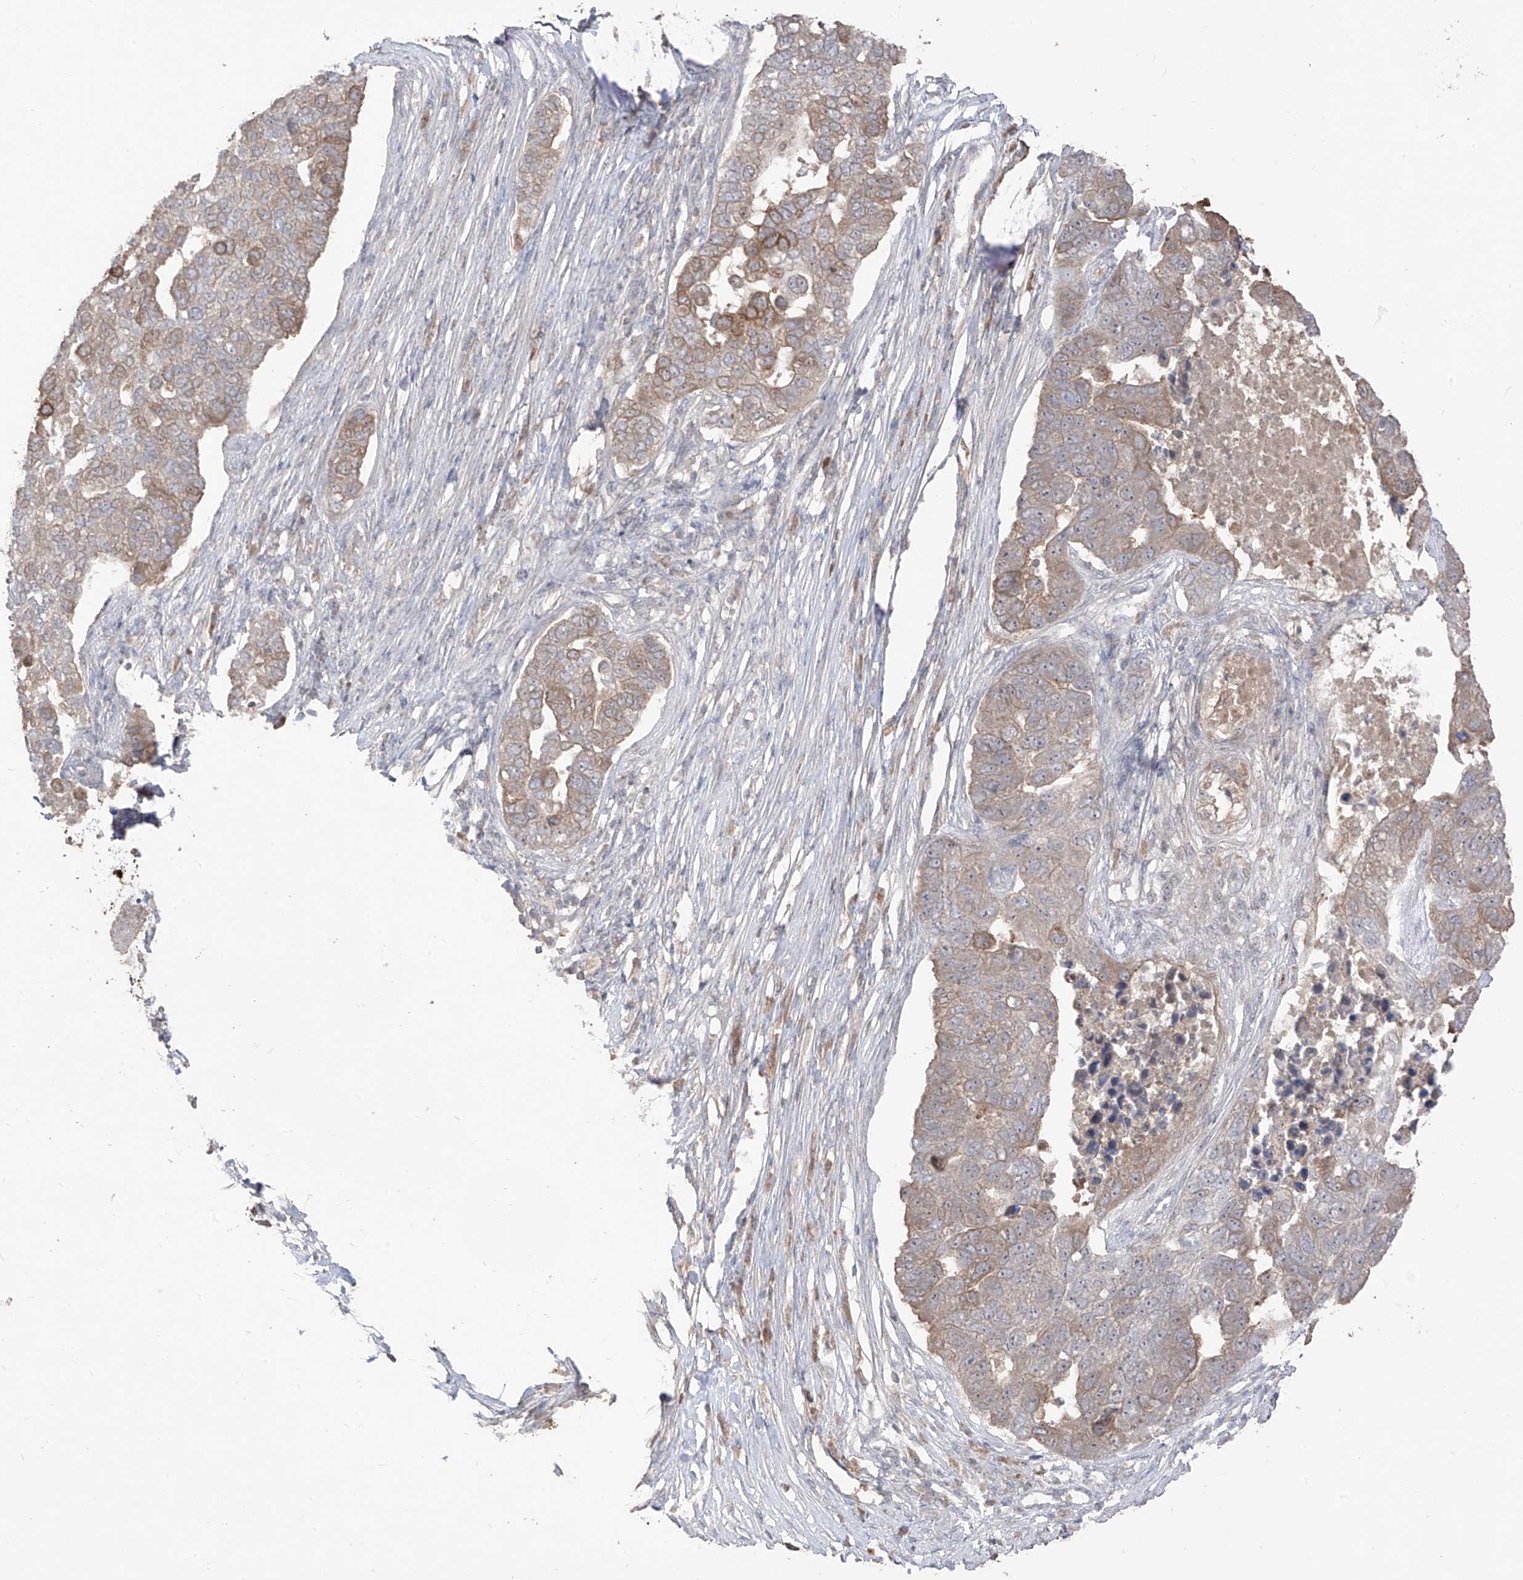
{"staining": {"intensity": "weak", "quantity": "25%-75%", "location": "cytoplasmic/membranous"}, "tissue": "pancreatic cancer", "cell_type": "Tumor cells", "image_type": "cancer", "snomed": [{"axis": "morphology", "description": "Adenocarcinoma, NOS"}, {"axis": "topography", "description": "Pancreas"}], "caption": "A high-resolution photomicrograph shows immunohistochemistry (IHC) staining of pancreatic cancer, which exhibits weak cytoplasmic/membranous staining in approximately 25%-75% of tumor cells. (brown staining indicates protein expression, while blue staining denotes nuclei).", "gene": "COLGALT2", "patient": {"sex": "female", "age": 61}}